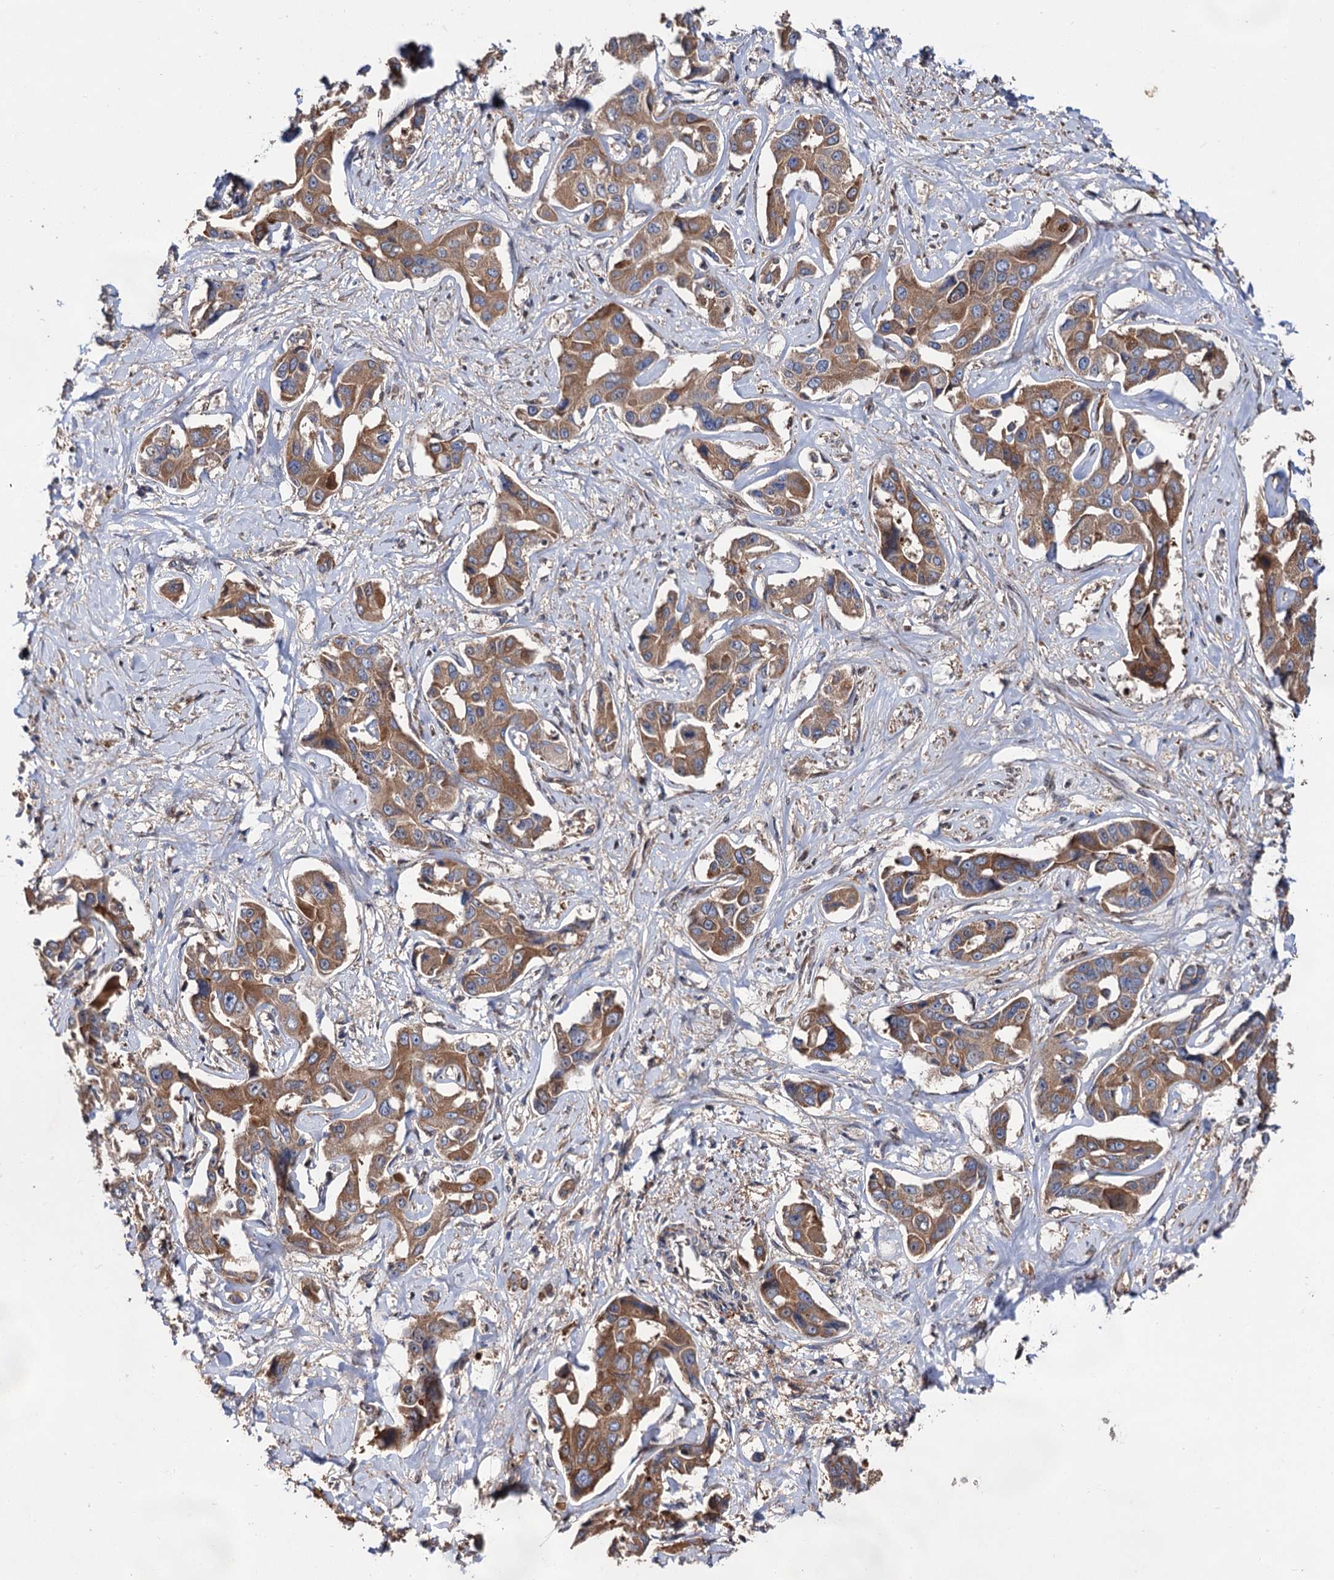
{"staining": {"intensity": "moderate", "quantity": ">75%", "location": "cytoplasmic/membranous"}, "tissue": "liver cancer", "cell_type": "Tumor cells", "image_type": "cancer", "snomed": [{"axis": "morphology", "description": "Cholangiocarcinoma"}, {"axis": "topography", "description": "Liver"}], "caption": "This histopathology image reveals immunohistochemistry staining of human liver cholangiocarcinoma, with medium moderate cytoplasmic/membranous expression in approximately >75% of tumor cells.", "gene": "NAA25", "patient": {"sex": "male", "age": 59}}